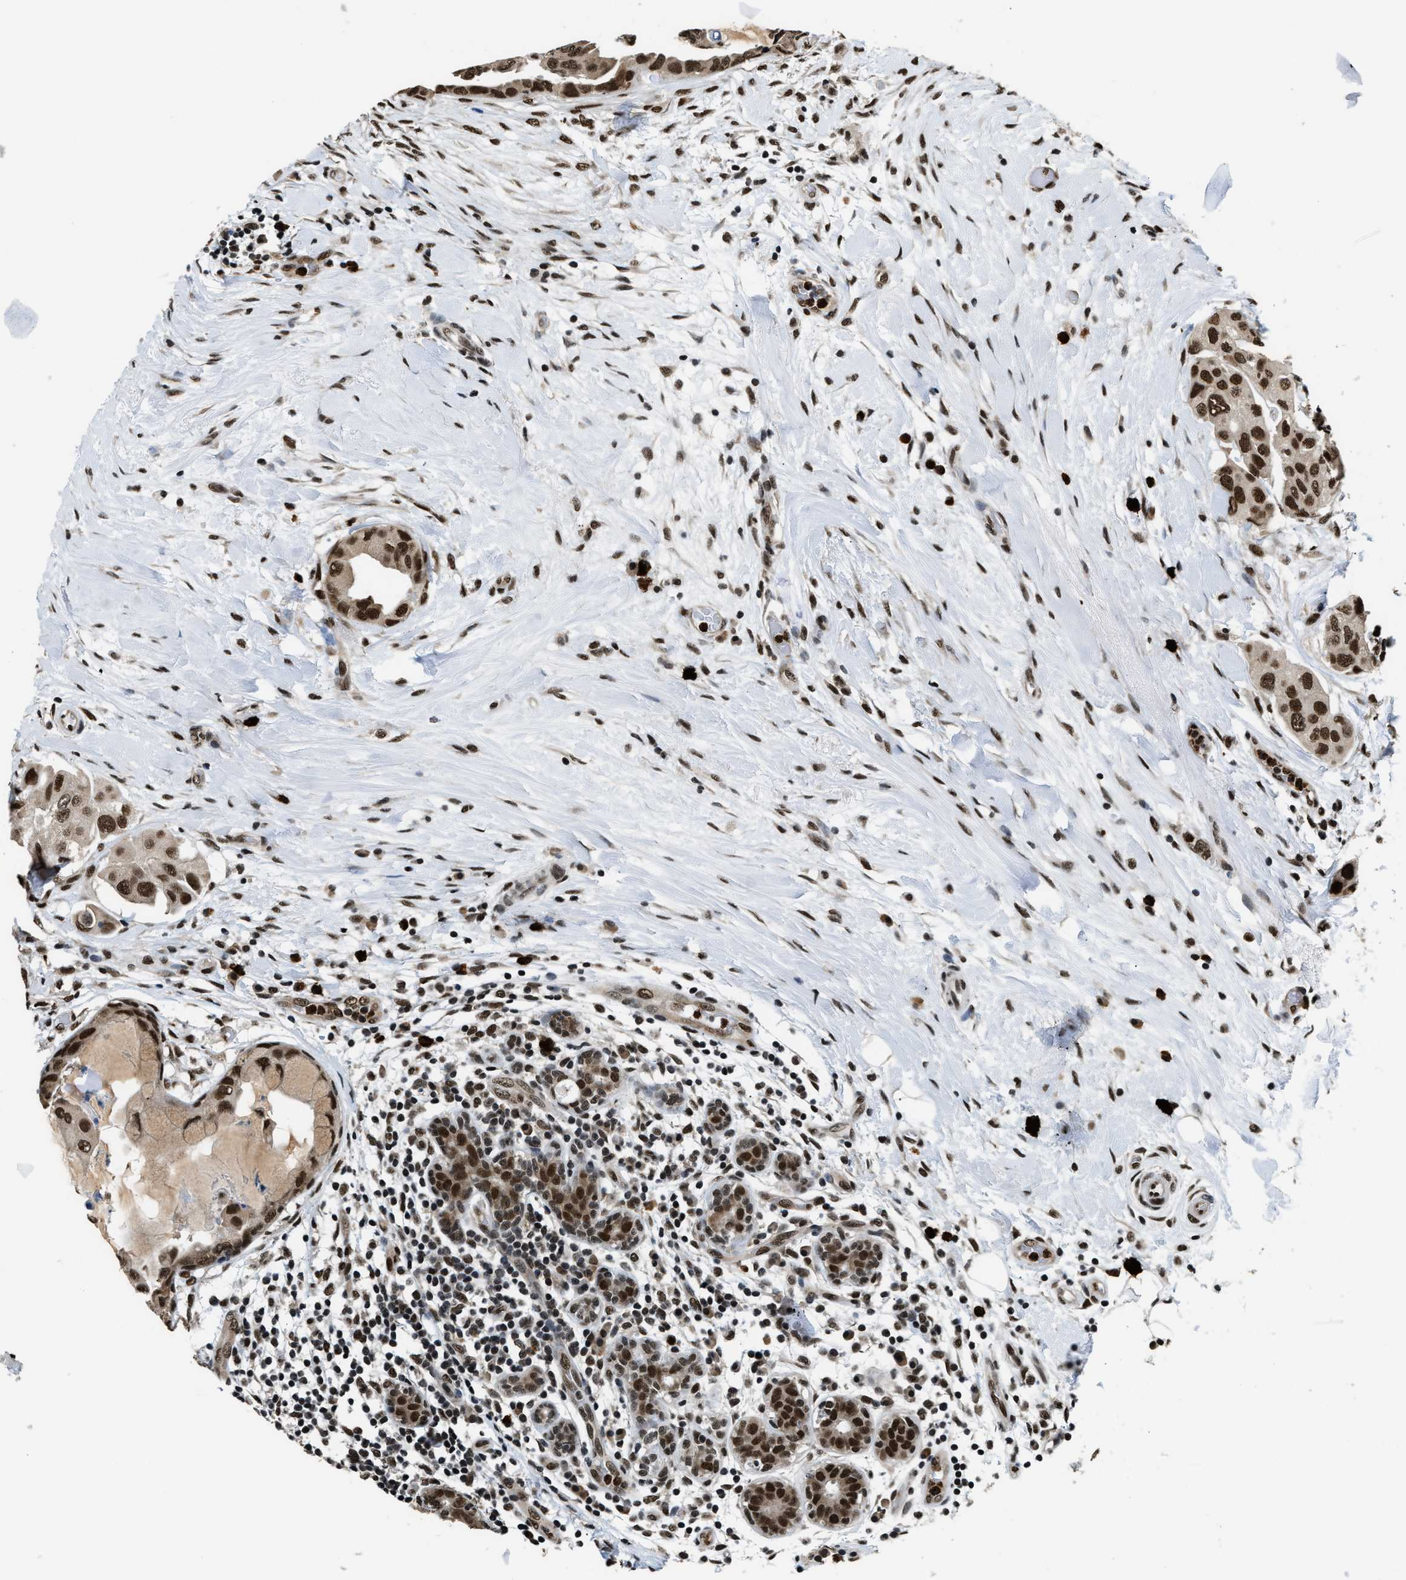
{"staining": {"intensity": "strong", "quantity": ">75%", "location": "cytoplasmic/membranous,nuclear"}, "tissue": "breast cancer", "cell_type": "Tumor cells", "image_type": "cancer", "snomed": [{"axis": "morphology", "description": "Normal tissue, NOS"}, {"axis": "morphology", "description": "Duct carcinoma"}, {"axis": "topography", "description": "Breast"}], "caption": "High-power microscopy captured an IHC photomicrograph of breast cancer (infiltrating ductal carcinoma), revealing strong cytoplasmic/membranous and nuclear positivity in approximately >75% of tumor cells.", "gene": "CCNDBP1", "patient": {"sex": "female", "age": 40}}